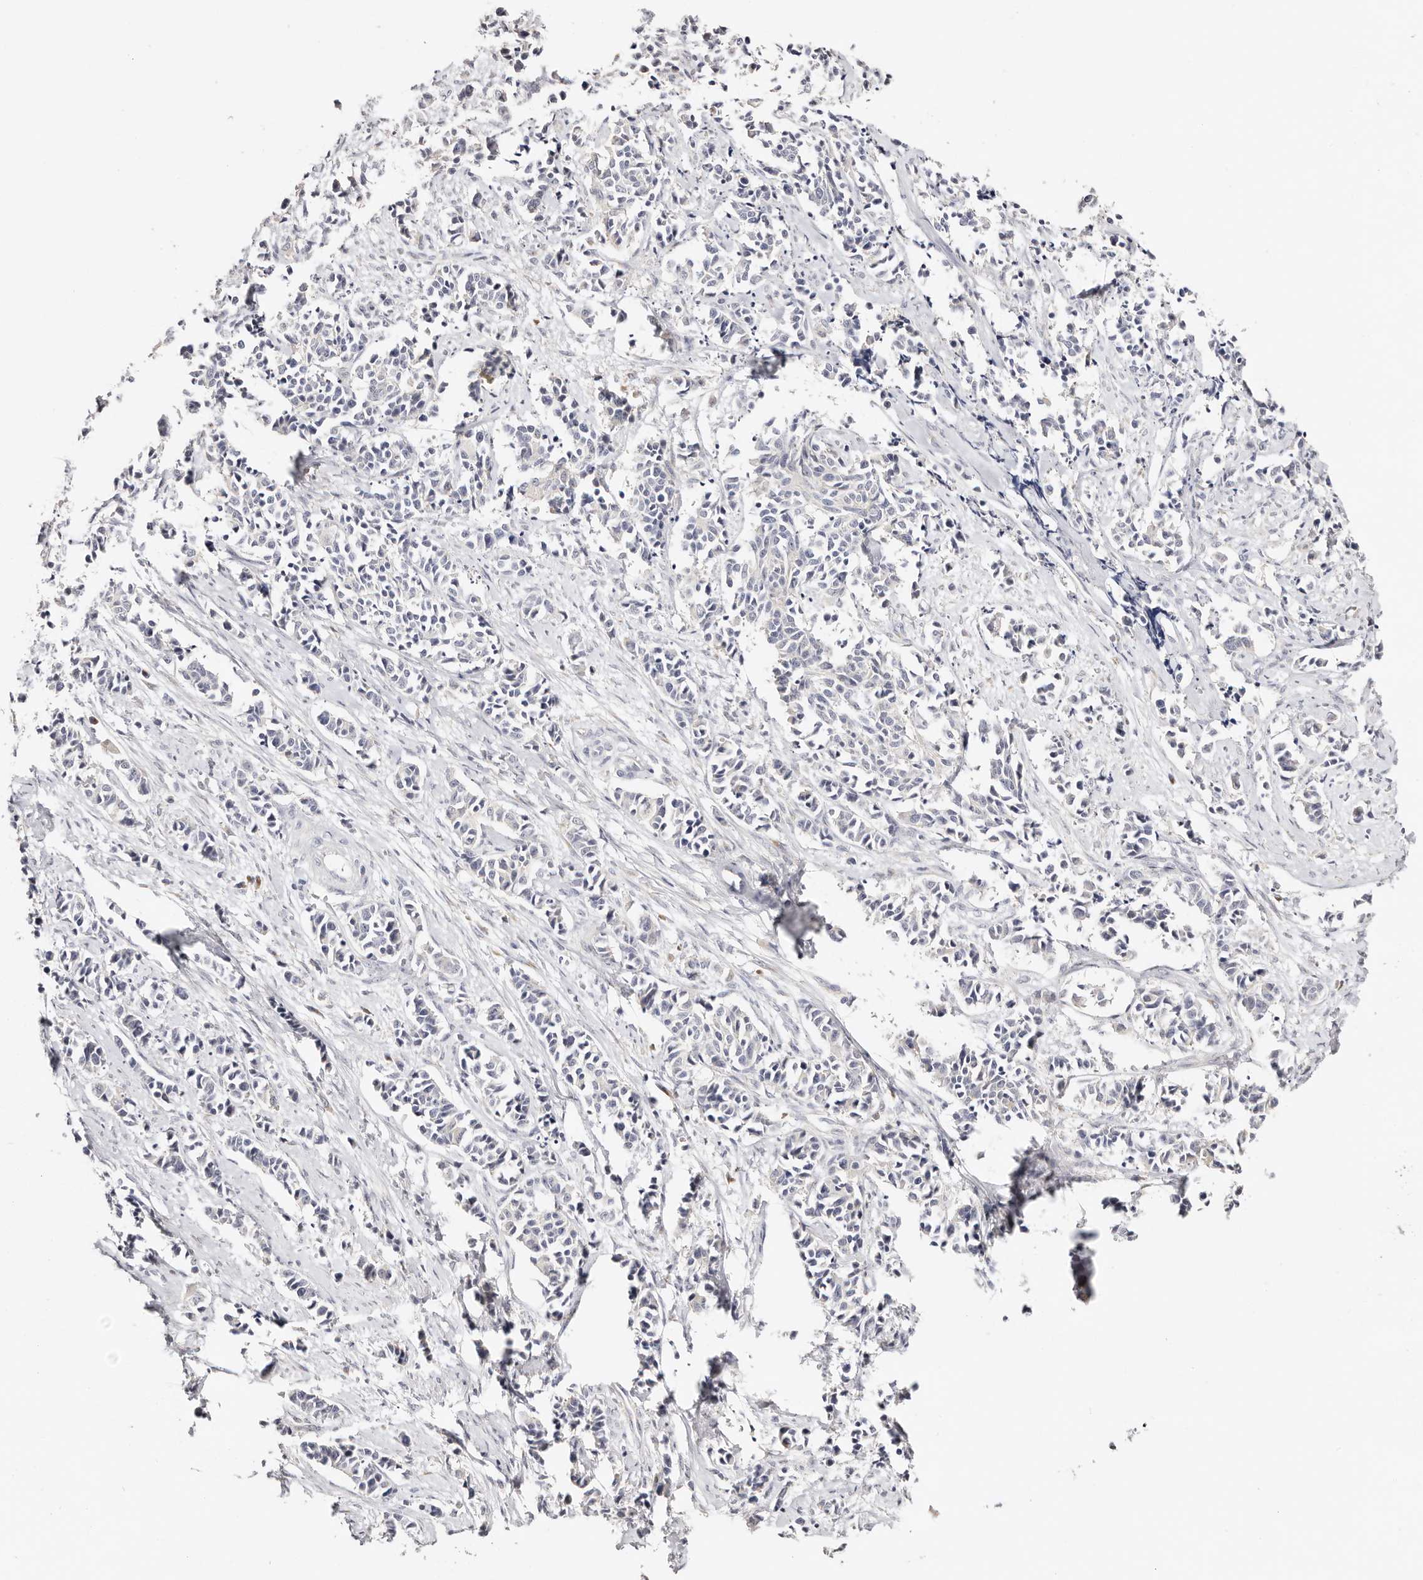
{"staining": {"intensity": "negative", "quantity": "none", "location": "none"}, "tissue": "cervical cancer", "cell_type": "Tumor cells", "image_type": "cancer", "snomed": [{"axis": "morphology", "description": "Normal tissue, NOS"}, {"axis": "morphology", "description": "Squamous cell carcinoma, NOS"}, {"axis": "topography", "description": "Cervix"}], "caption": "A high-resolution image shows immunohistochemistry staining of cervical cancer (squamous cell carcinoma), which displays no significant staining in tumor cells.", "gene": "DNASE1", "patient": {"sex": "female", "age": 35}}